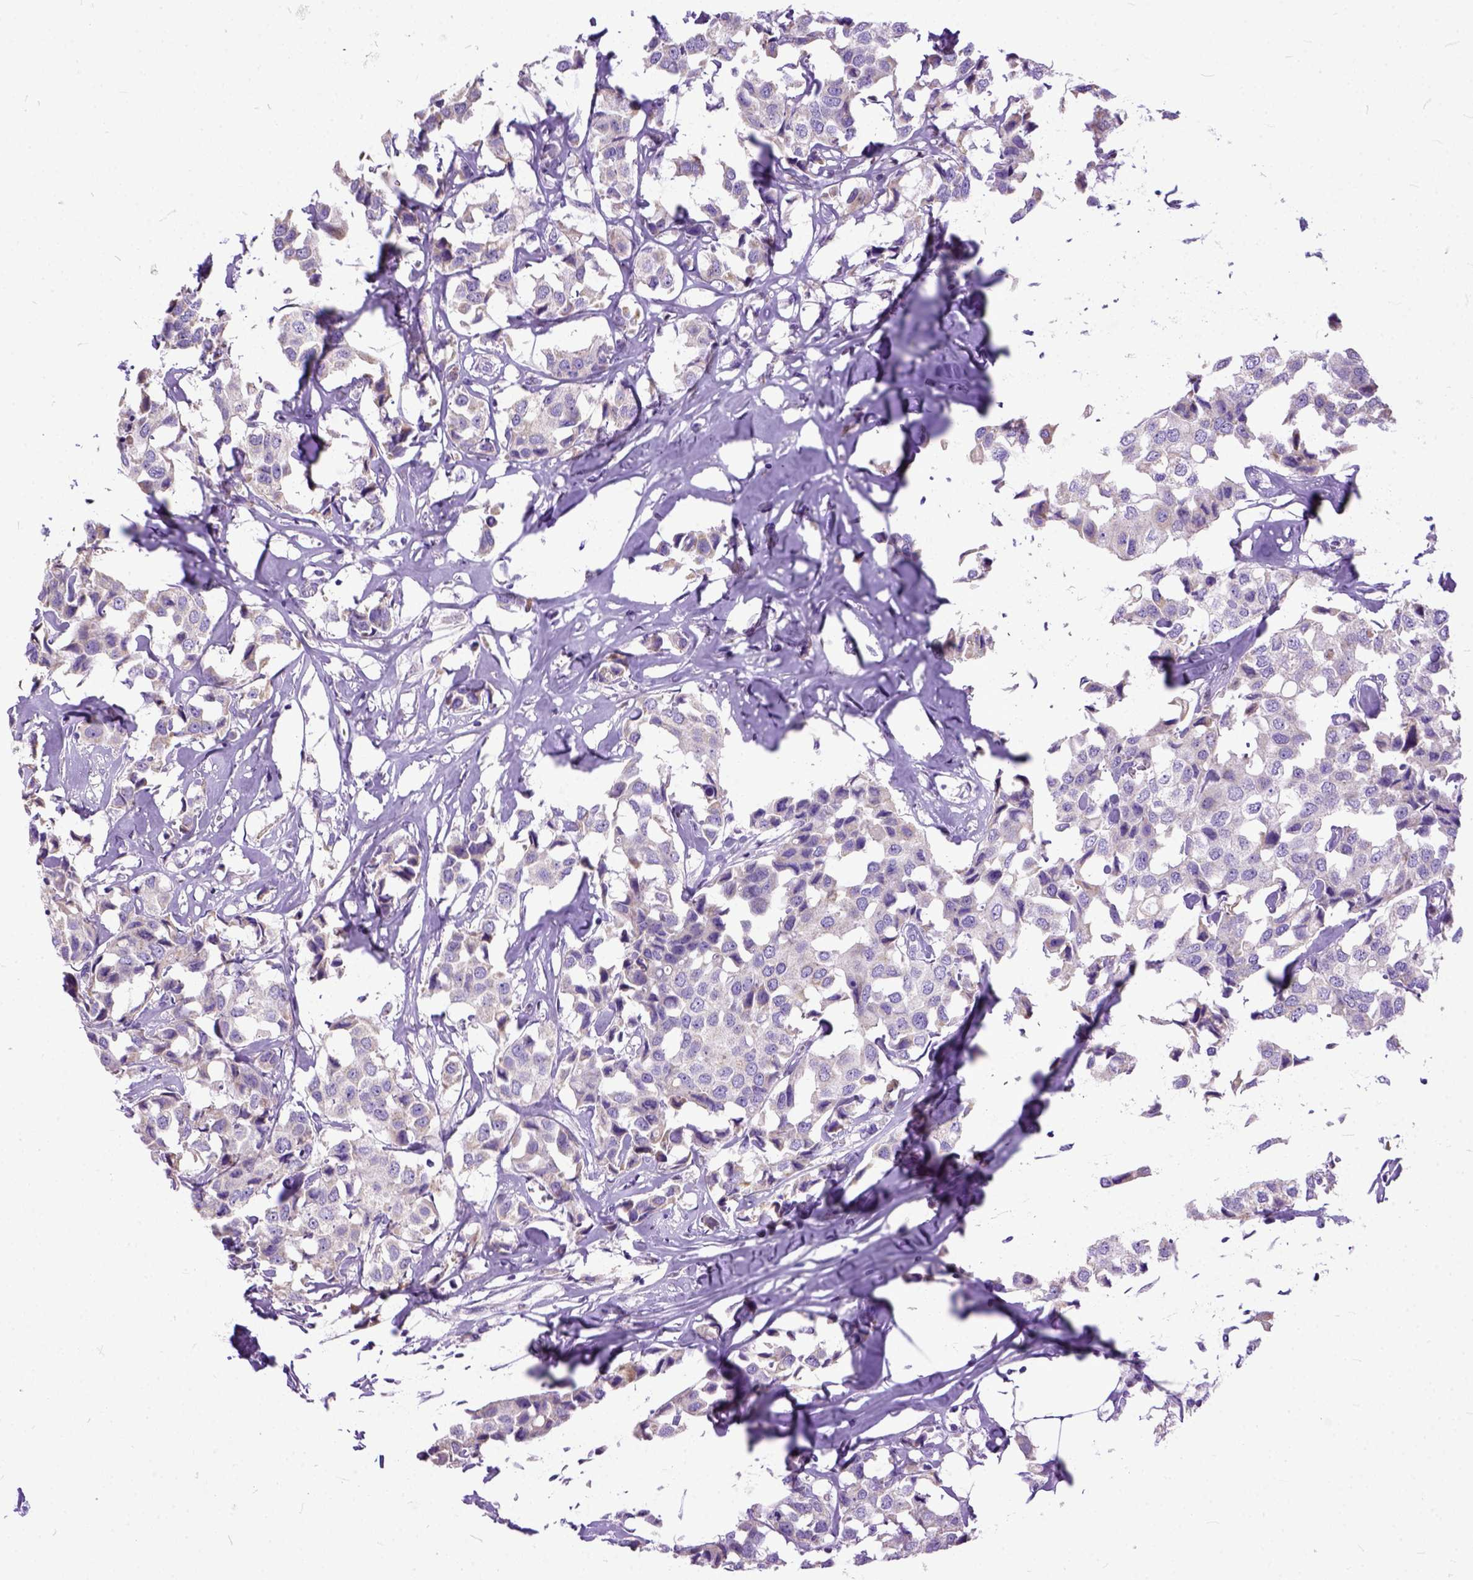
{"staining": {"intensity": "negative", "quantity": "none", "location": "none"}, "tissue": "breast cancer", "cell_type": "Tumor cells", "image_type": "cancer", "snomed": [{"axis": "morphology", "description": "Duct carcinoma"}, {"axis": "topography", "description": "Breast"}], "caption": "Immunohistochemical staining of human breast cancer (intraductal carcinoma) displays no significant positivity in tumor cells.", "gene": "CRB1", "patient": {"sex": "female", "age": 80}}